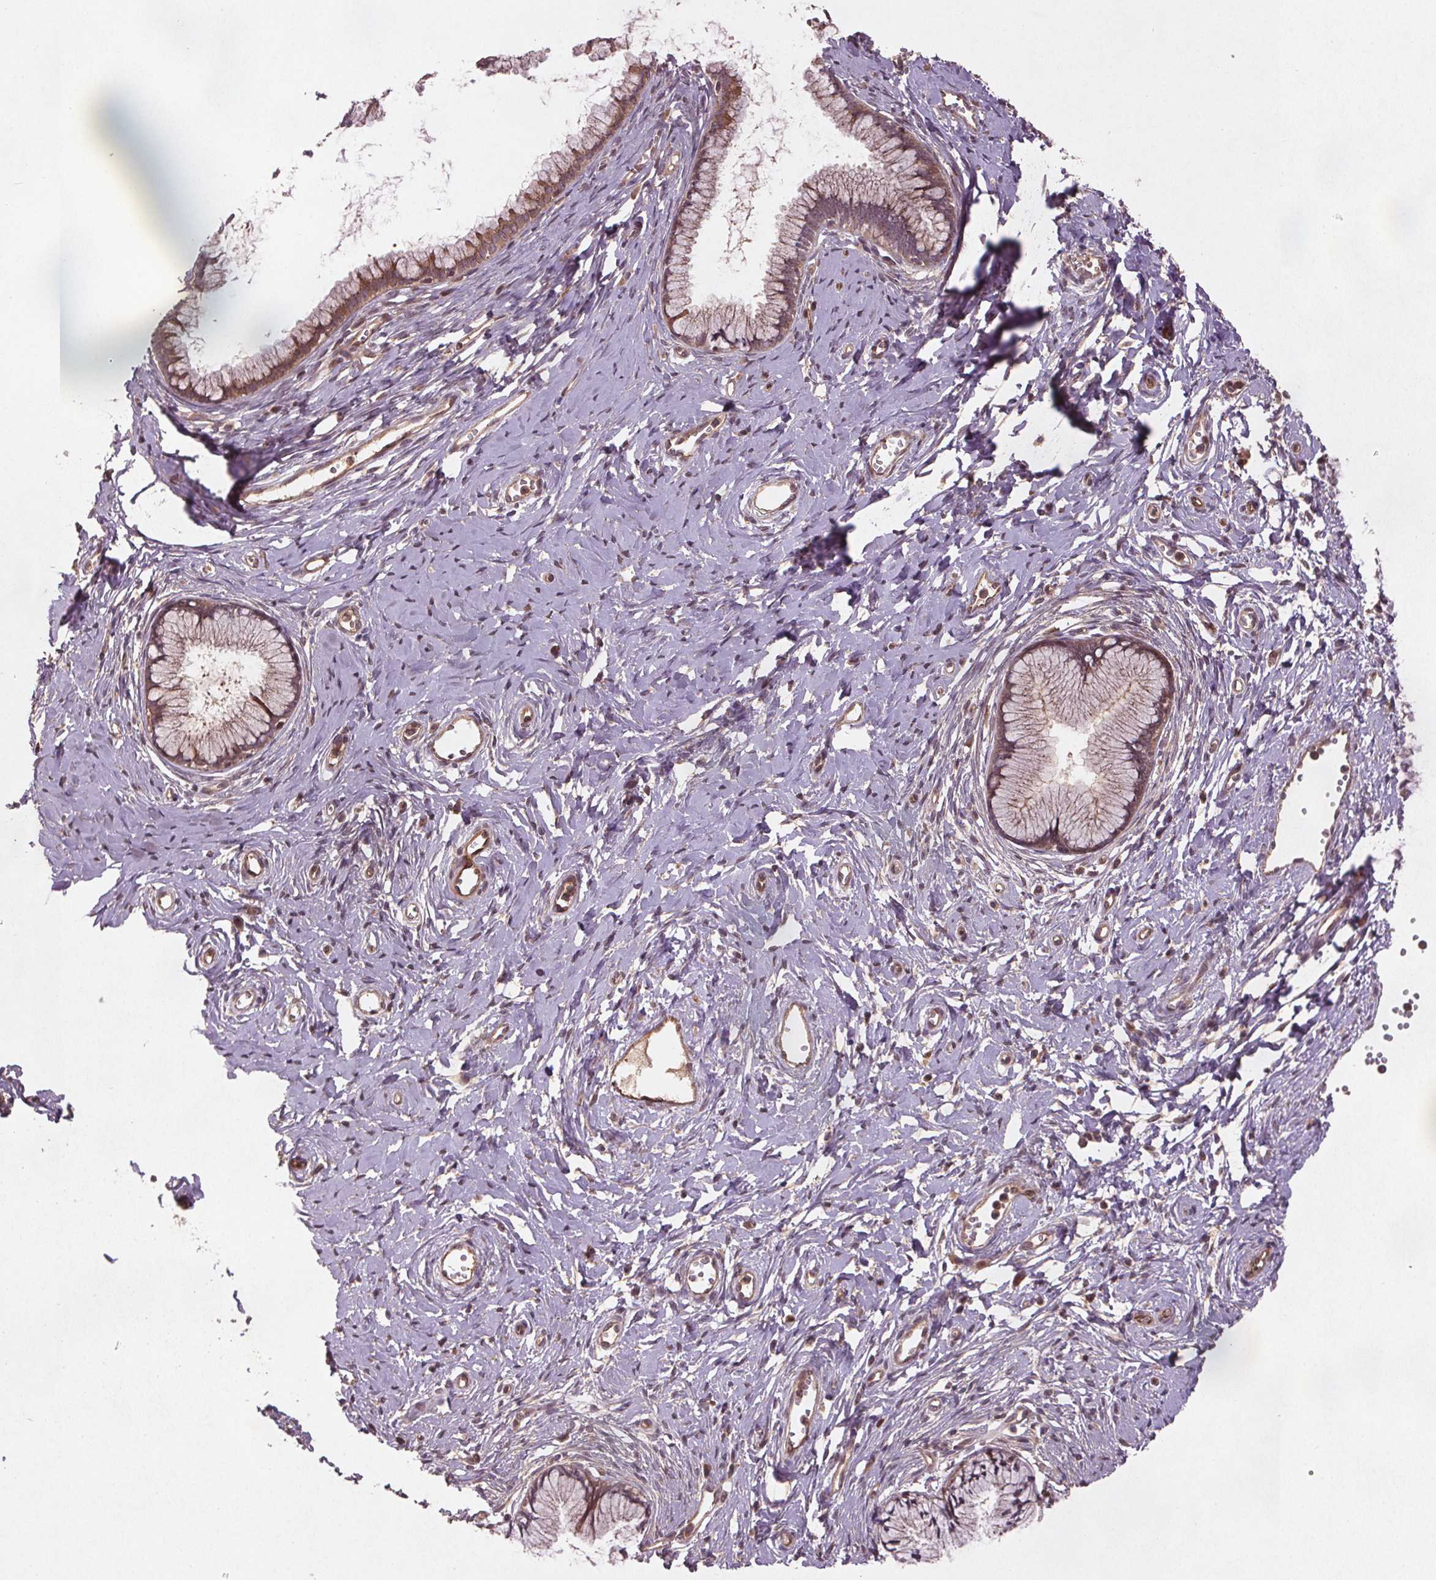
{"staining": {"intensity": "moderate", "quantity": "25%-75%", "location": "cytoplasmic/membranous"}, "tissue": "cervix", "cell_type": "Glandular cells", "image_type": "normal", "snomed": [{"axis": "morphology", "description": "Normal tissue, NOS"}, {"axis": "topography", "description": "Cervix"}], "caption": "This photomicrograph demonstrates normal cervix stained with immunohistochemistry to label a protein in brown. The cytoplasmic/membranous of glandular cells show moderate positivity for the protein. Nuclei are counter-stained blue.", "gene": "SEC14L2", "patient": {"sex": "female", "age": 40}}